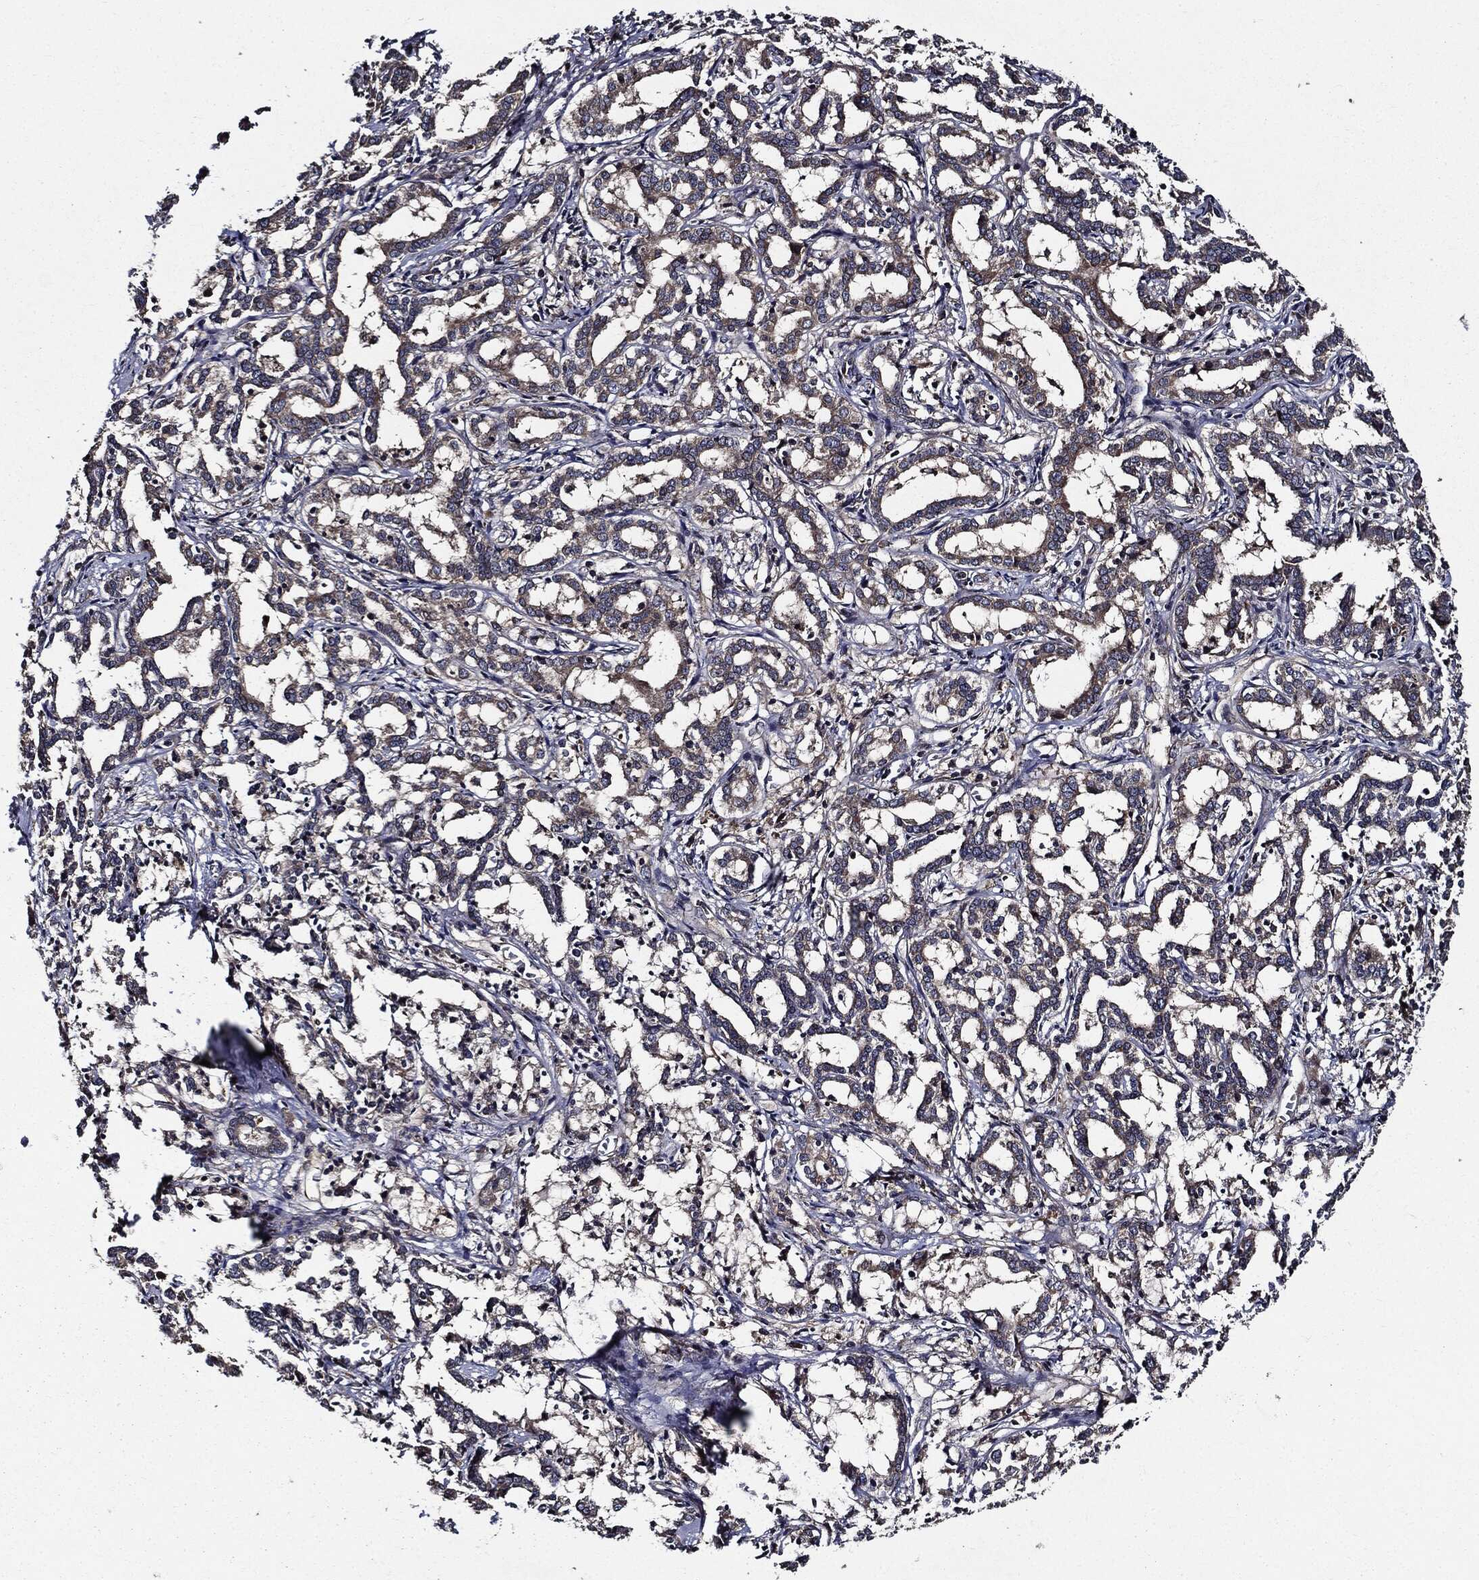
{"staining": {"intensity": "weak", "quantity": "<25%", "location": "cytoplasmic/membranous"}, "tissue": "liver cancer", "cell_type": "Tumor cells", "image_type": "cancer", "snomed": [{"axis": "morphology", "description": "Cholangiocarcinoma"}, {"axis": "topography", "description": "Liver"}], "caption": "Tumor cells show no significant protein staining in liver cholangiocarcinoma.", "gene": "HTT", "patient": {"sex": "female", "age": 47}}